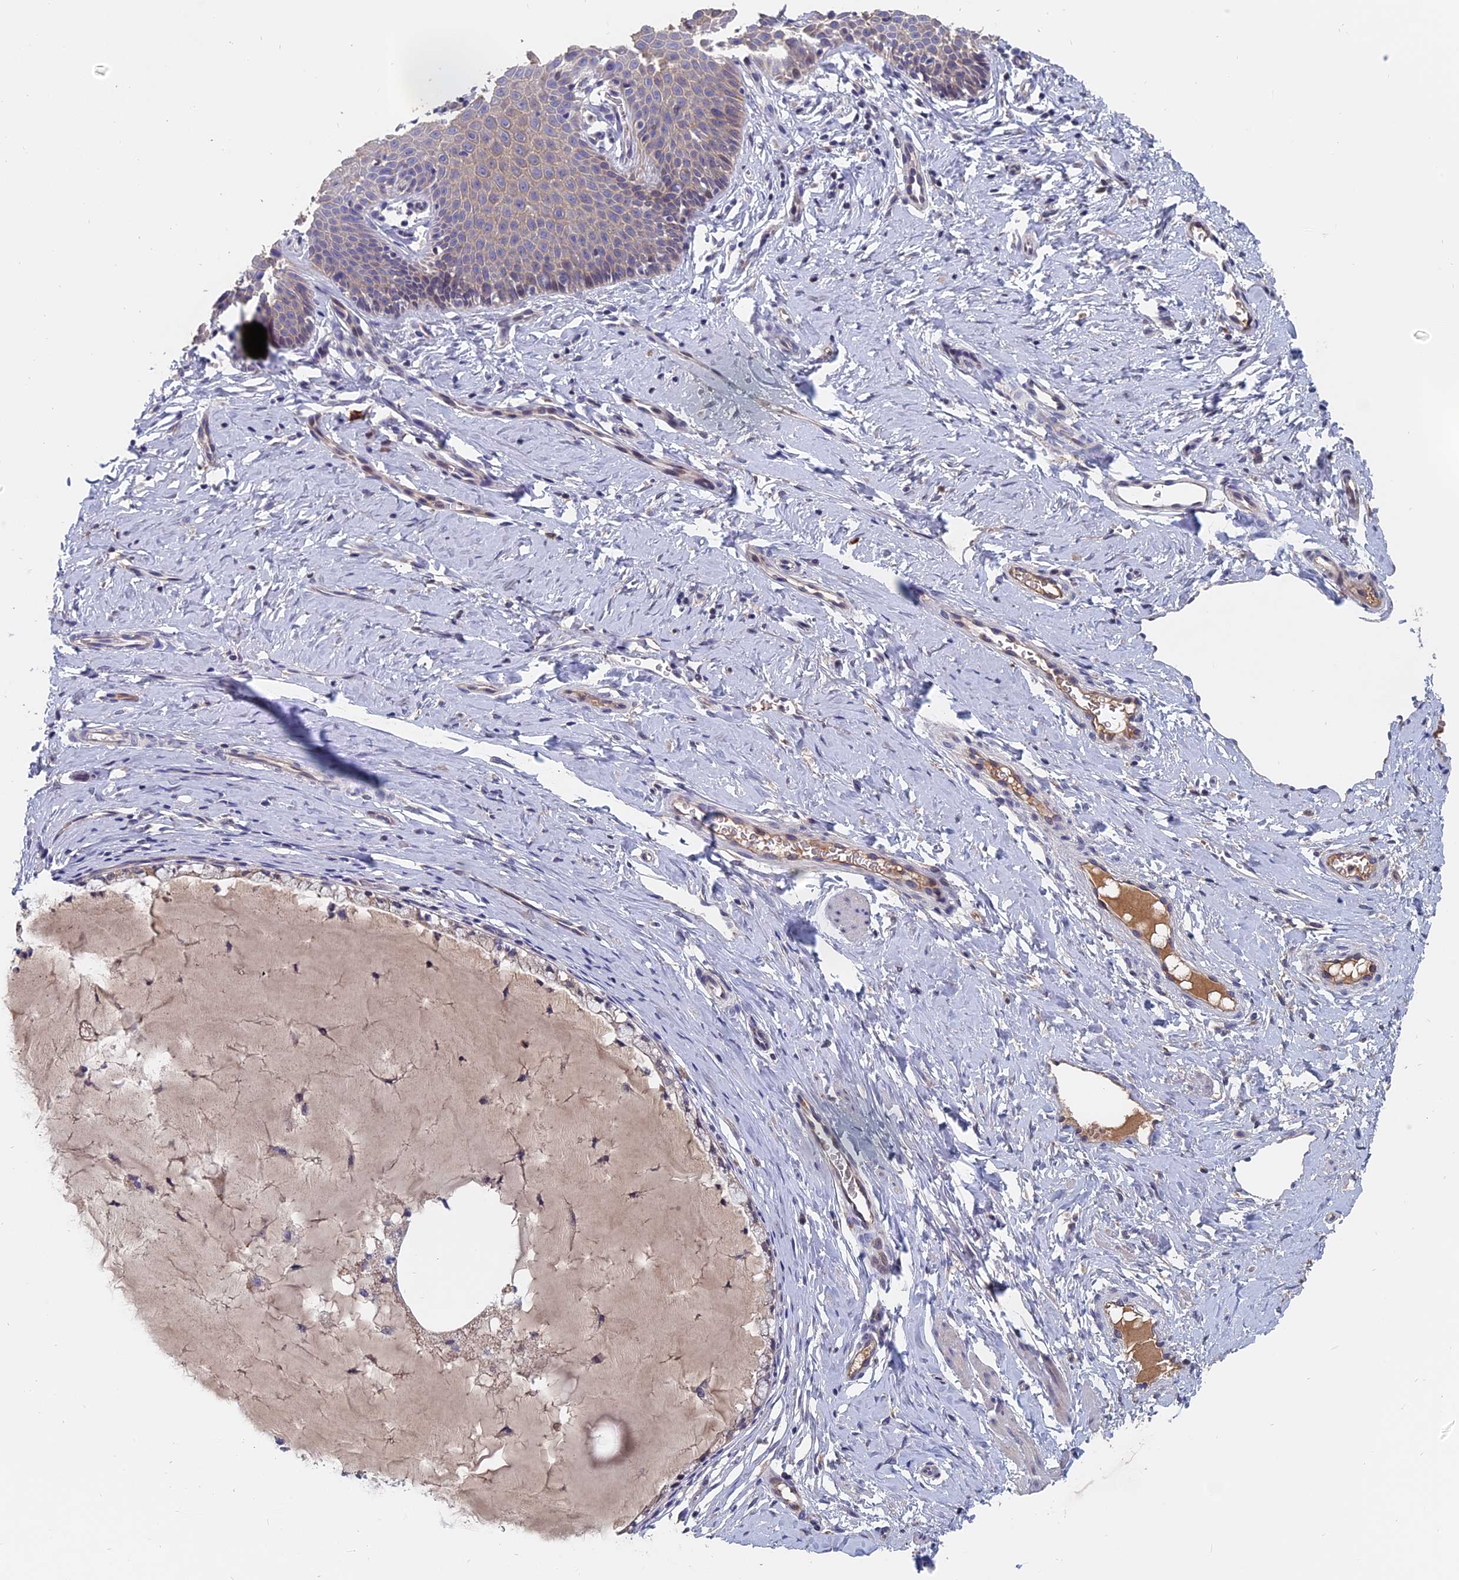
{"staining": {"intensity": "weak", "quantity": "25%-75%", "location": "cytoplasmic/membranous"}, "tissue": "cervix", "cell_type": "Glandular cells", "image_type": "normal", "snomed": [{"axis": "morphology", "description": "Normal tissue, NOS"}, {"axis": "topography", "description": "Cervix"}], "caption": "Weak cytoplasmic/membranous staining for a protein is appreciated in about 25%-75% of glandular cells of unremarkable cervix using immunohistochemistry.", "gene": "SLC33A1", "patient": {"sex": "female", "age": 36}}